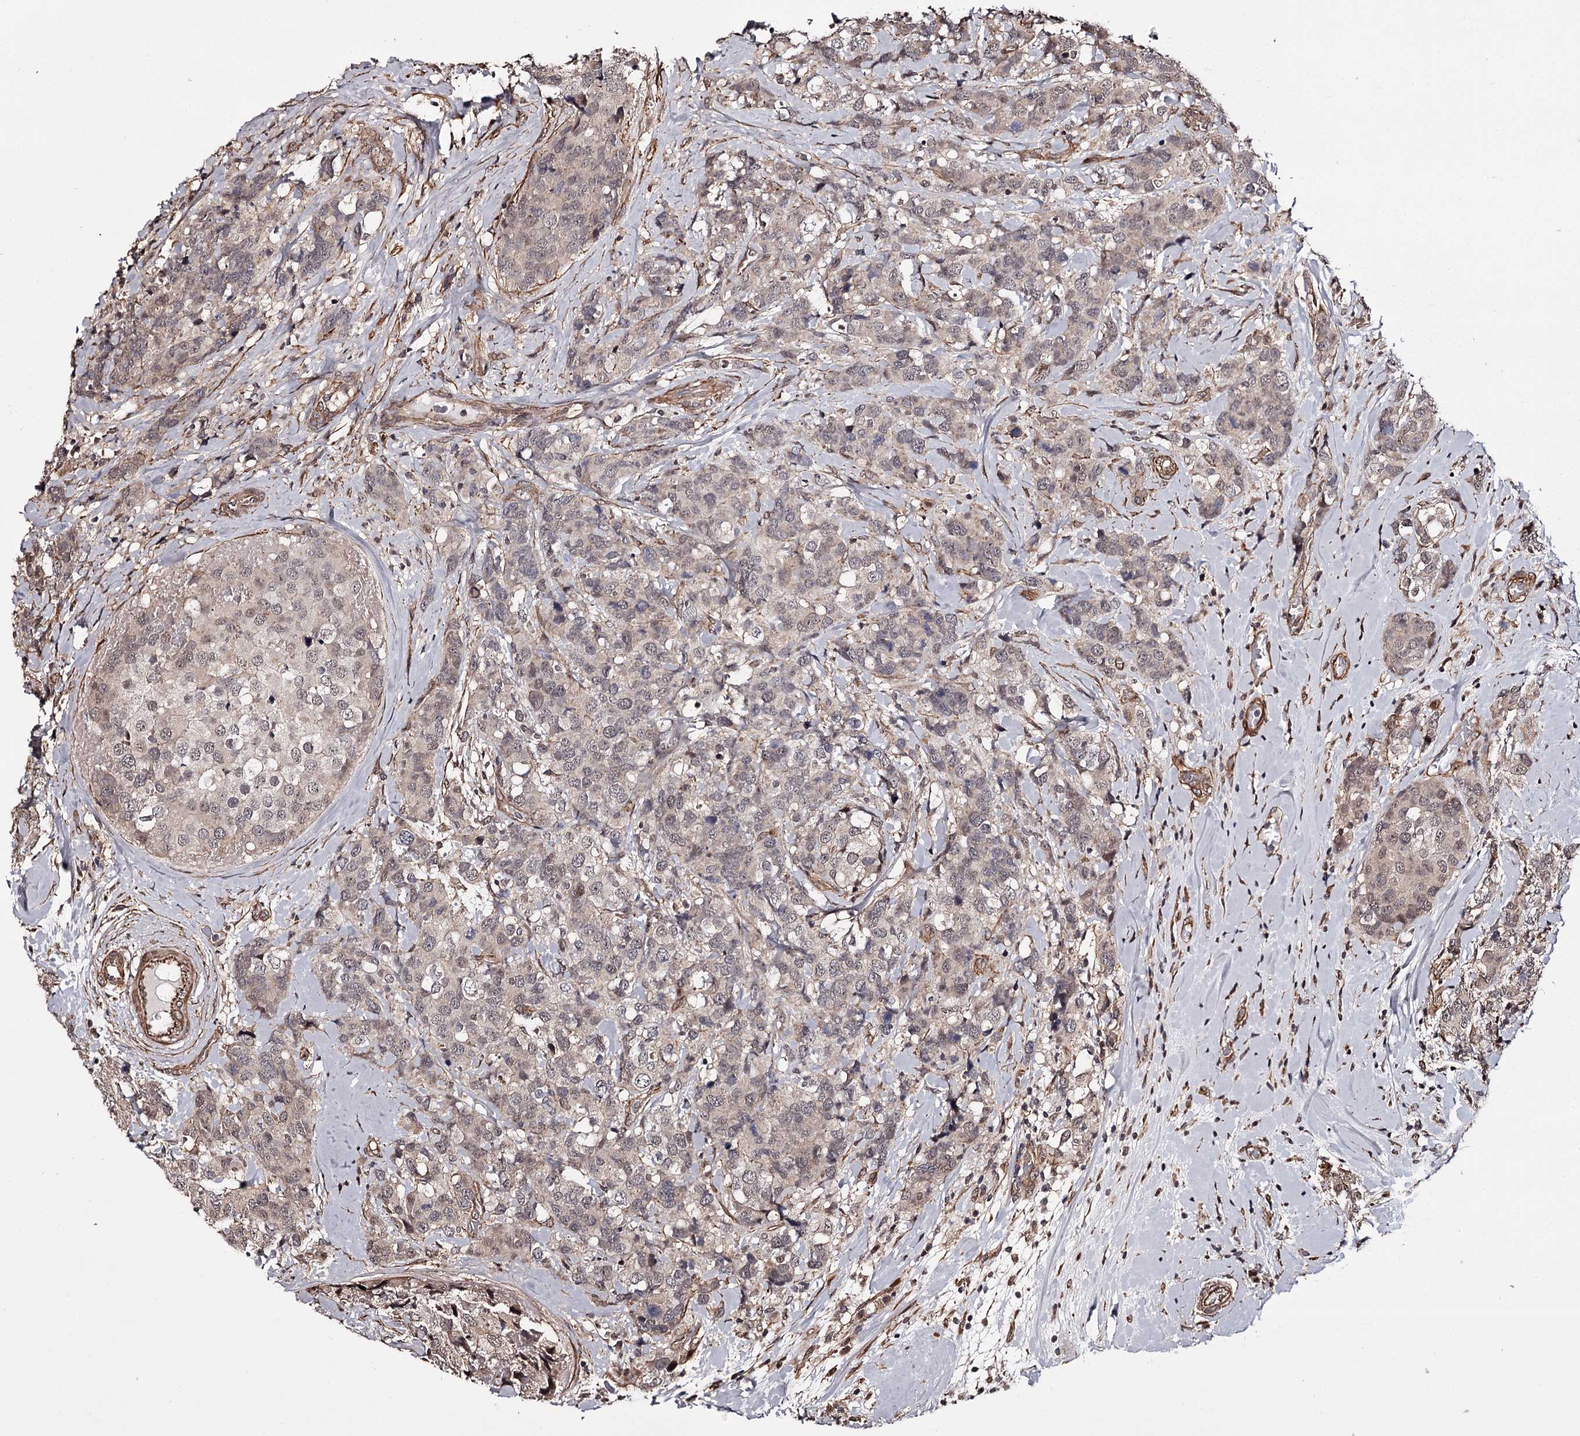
{"staining": {"intensity": "weak", "quantity": "25%-75%", "location": "nuclear"}, "tissue": "breast cancer", "cell_type": "Tumor cells", "image_type": "cancer", "snomed": [{"axis": "morphology", "description": "Lobular carcinoma"}, {"axis": "topography", "description": "Breast"}], "caption": "Immunohistochemical staining of human breast cancer (lobular carcinoma) shows low levels of weak nuclear staining in about 25%-75% of tumor cells.", "gene": "TTC33", "patient": {"sex": "female", "age": 59}}